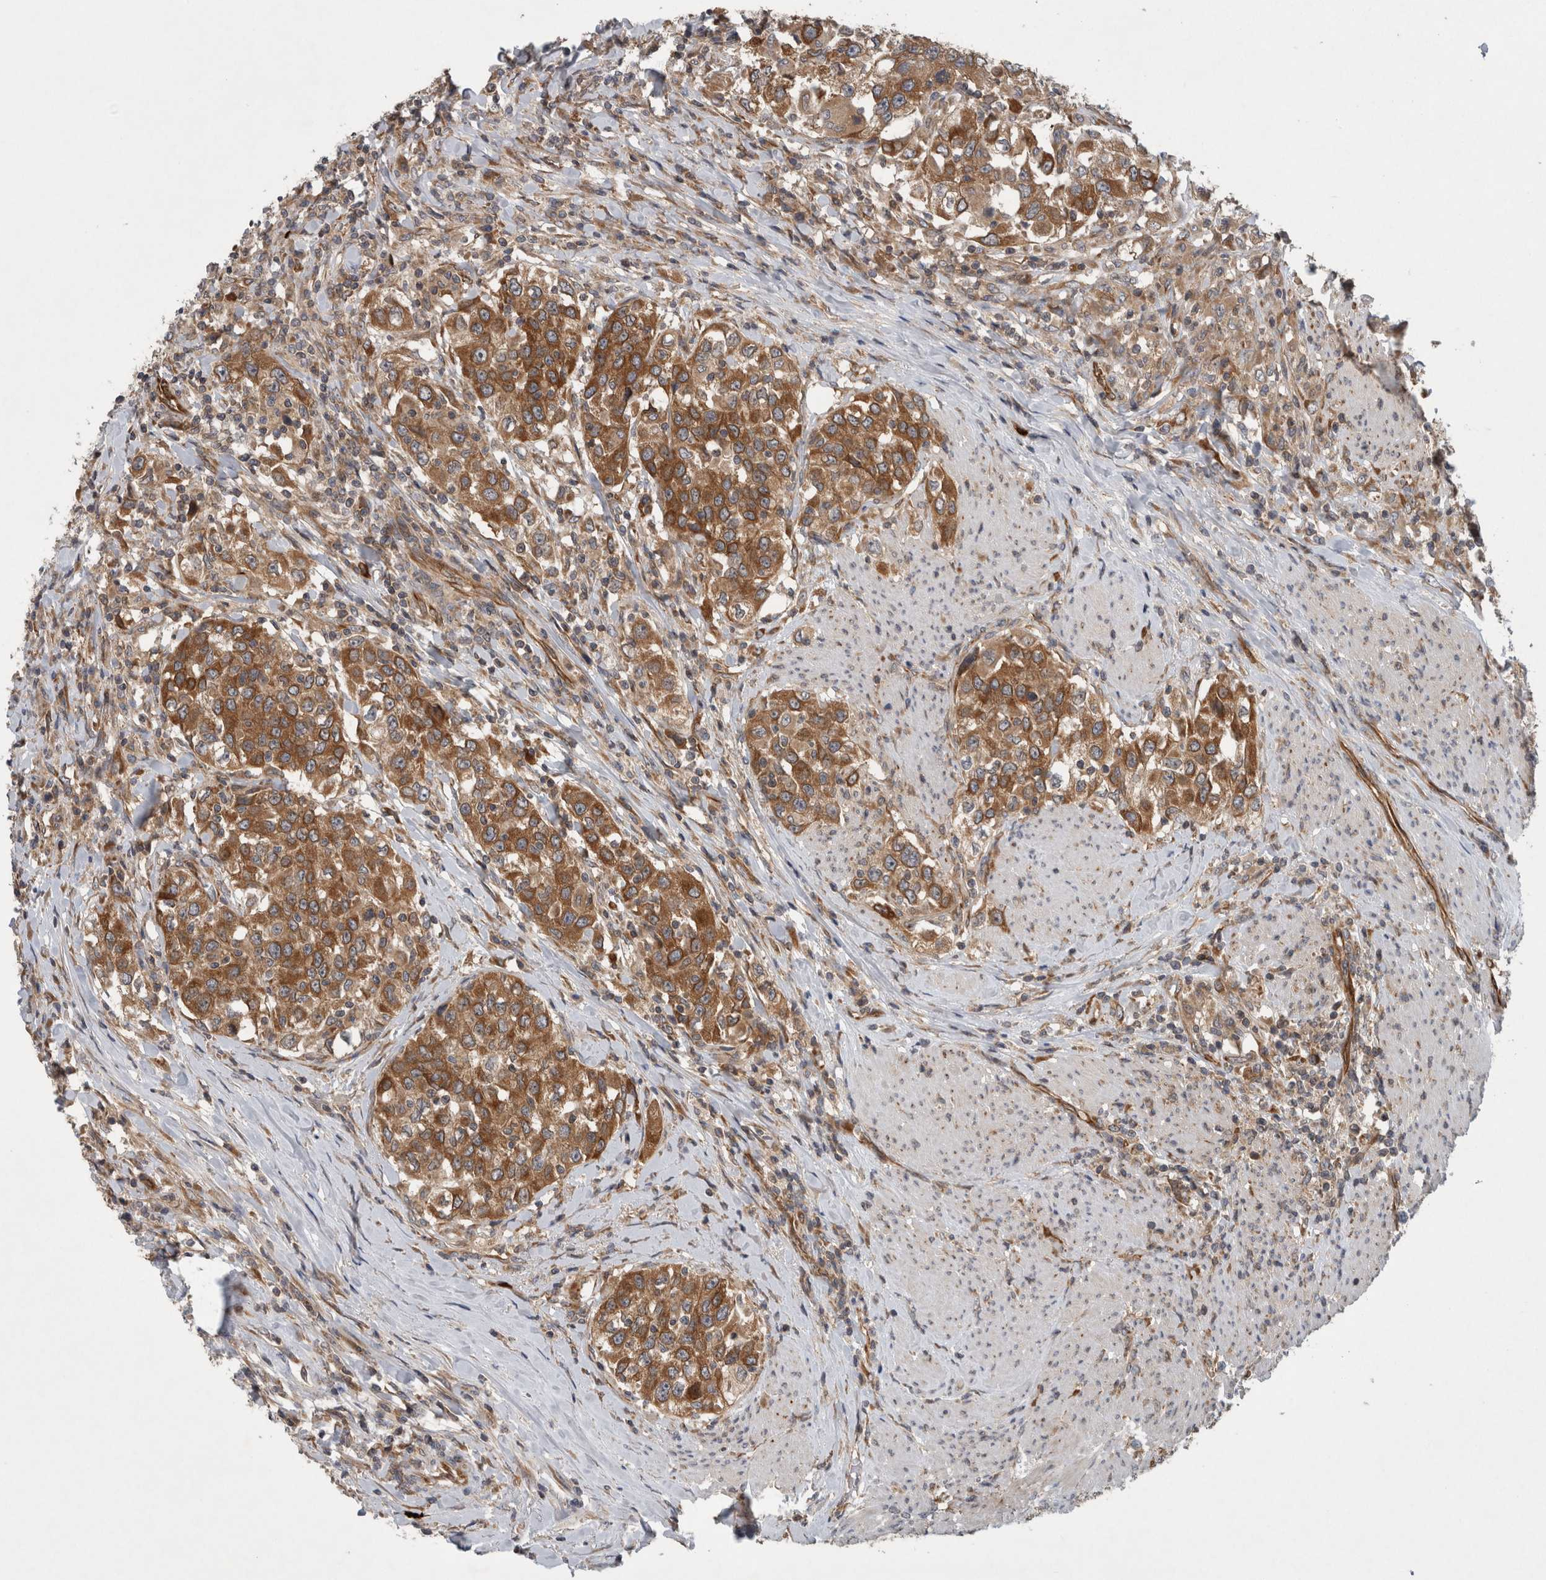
{"staining": {"intensity": "moderate", "quantity": ">75%", "location": "cytoplasmic/membranous"}, "tissue": "urothelial cancer", "cell_type": "Tumor cells", "image_type": "cancer", "snomed": [{"axis": "morphology", "description": "Urothelial carcinoma, High grade"}, {"axis": "topography", "description": "Urinary bladder"}], "caption": "Tumor cells exhibit medium levels of moderate cytoplasmic/membranous positivity in about >75% of cells in urothelial carcinoma (high-grade). (Brightfield microscopy of DAB IHC at high magnification).", "gene": "PDCD2", "patient": {"sex": "female", "age": 80}}